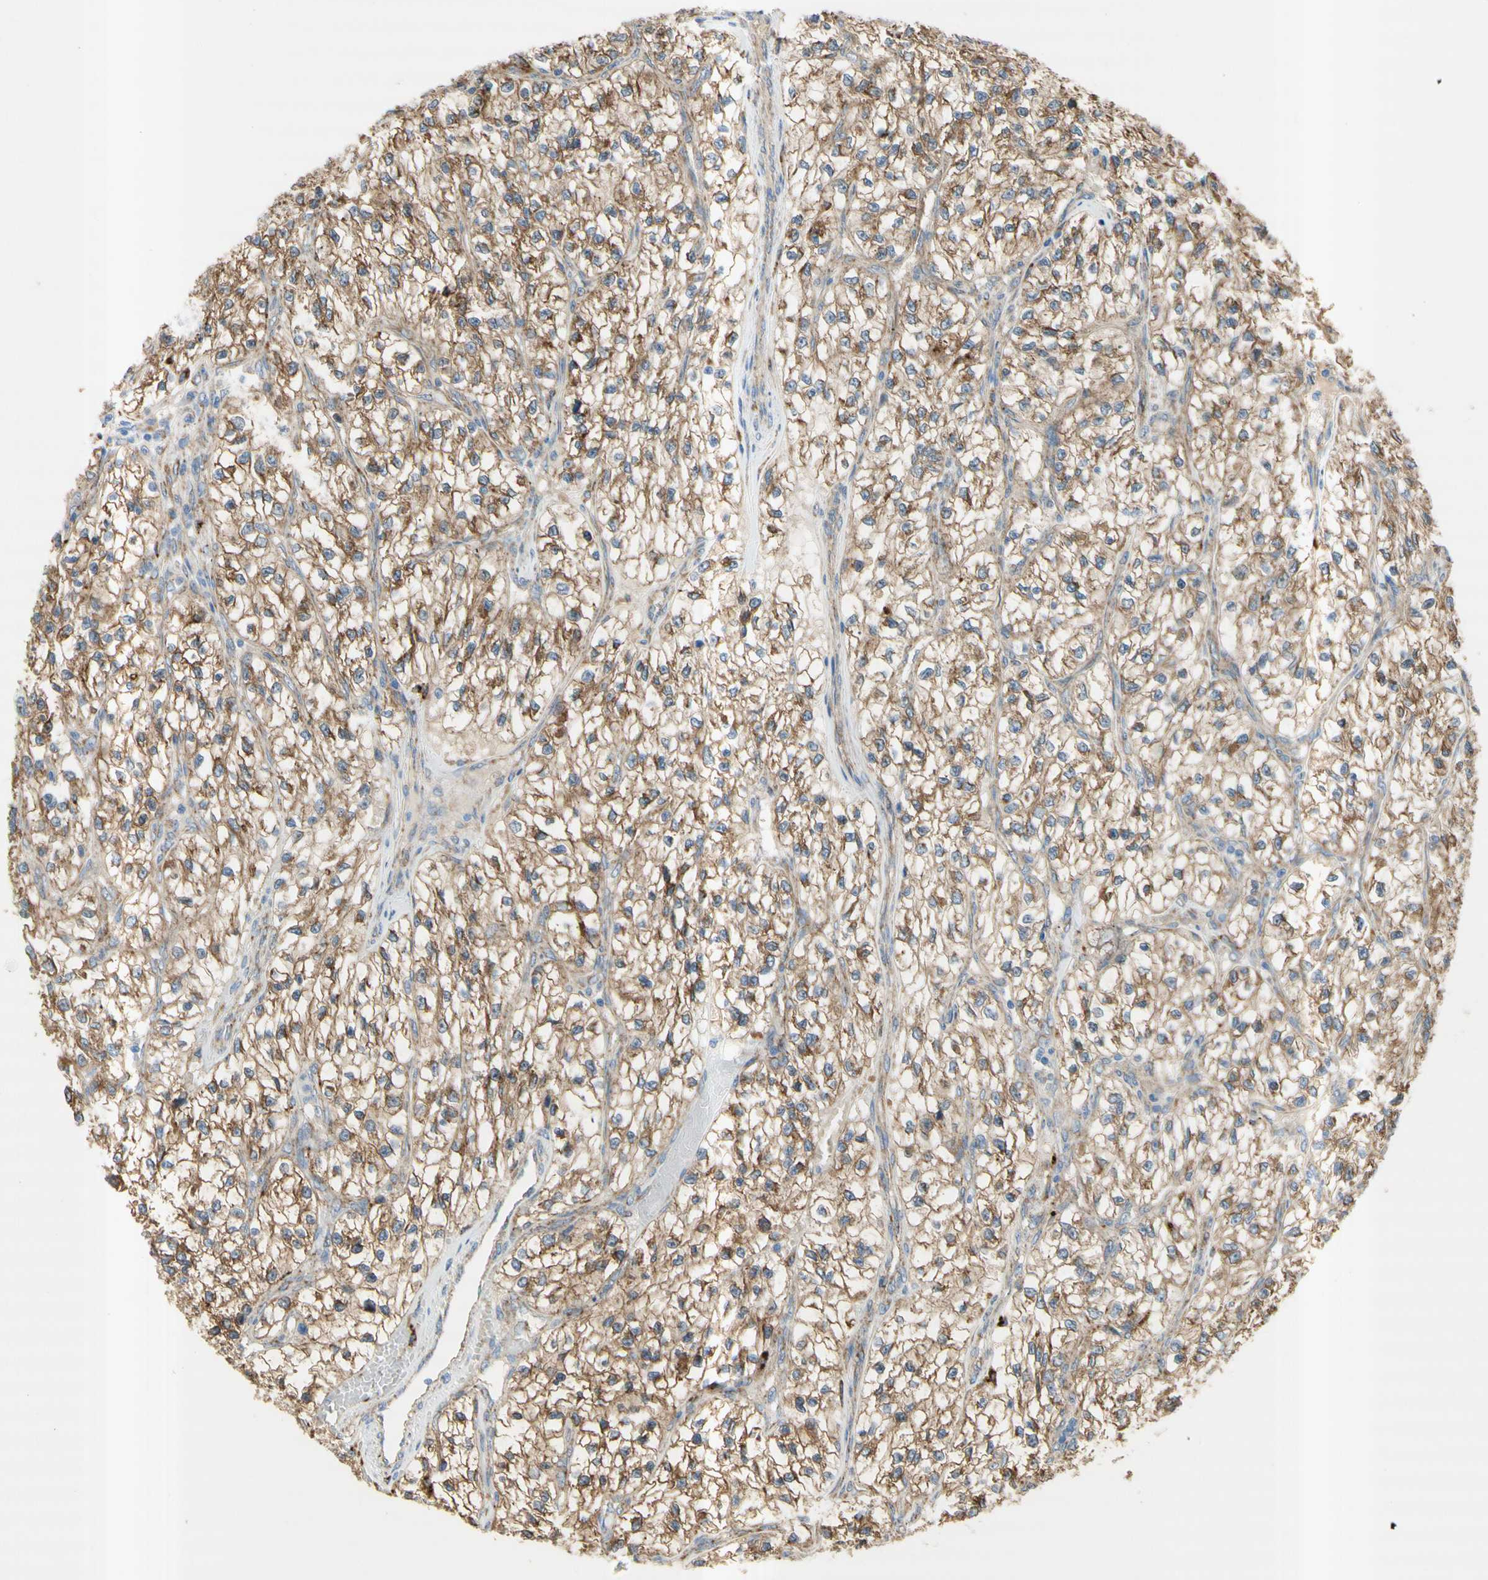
{"staining": {"intensity": "moderate", "quantity": ">75%", "location": "cytoplasmic/membranous"}, "tissue": "renal cancer", "cell_type": "Tumor cells", "image_type": "cancer", "snomed": [{"axis": "morphology", "description": "Adenocarcinoma, NOS"}, {"axis": "topography", "description": "Kidney"}], "caption": "Adenocarcinoma (renal) stained for a protein (brown) displays moderate cytoplasmic/membranous positive staining in approximately >75% of tumor cells.", "gene": "URB2", "patient": {"sex": "female", "age": 57}}